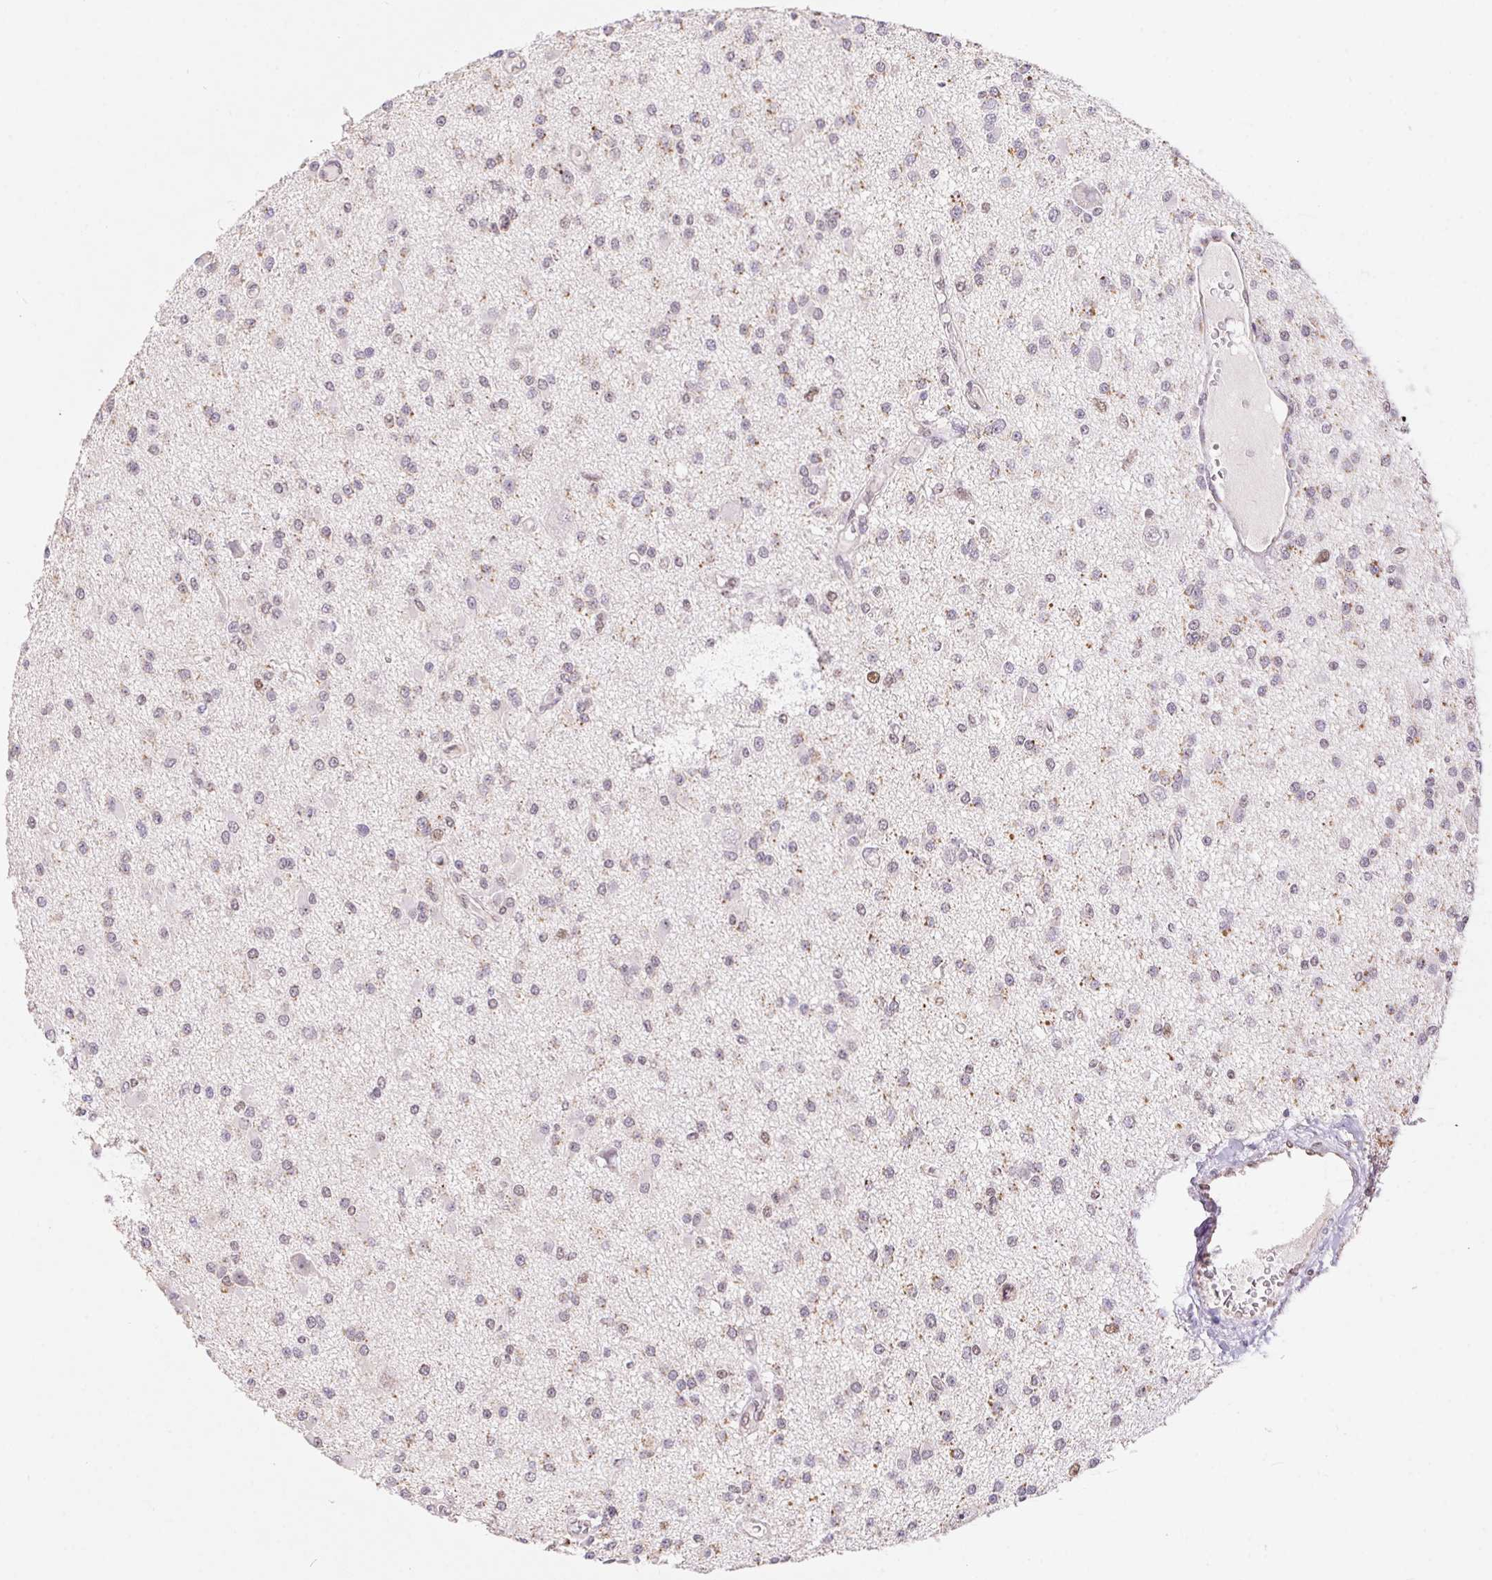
{"staining": {"intensity": "weak", "quantity": "25%-75%", "location": "nuclear"}, "tissue": "glioma", "cell_type": "Tumor cells", "image_type": "cancer", "snomed": [{"axis": "morphology", "description": "Glioma, malignant, High grade"}, {"axis": "topography", "description": "Brain"}], "caption": "The immunohistochemical stain shows weak nuclear expression in tumor cells of high-grade glioma (malignant) tissue.", "gene": "POLD3", "patient": {"sex": "male", "age": 54}}